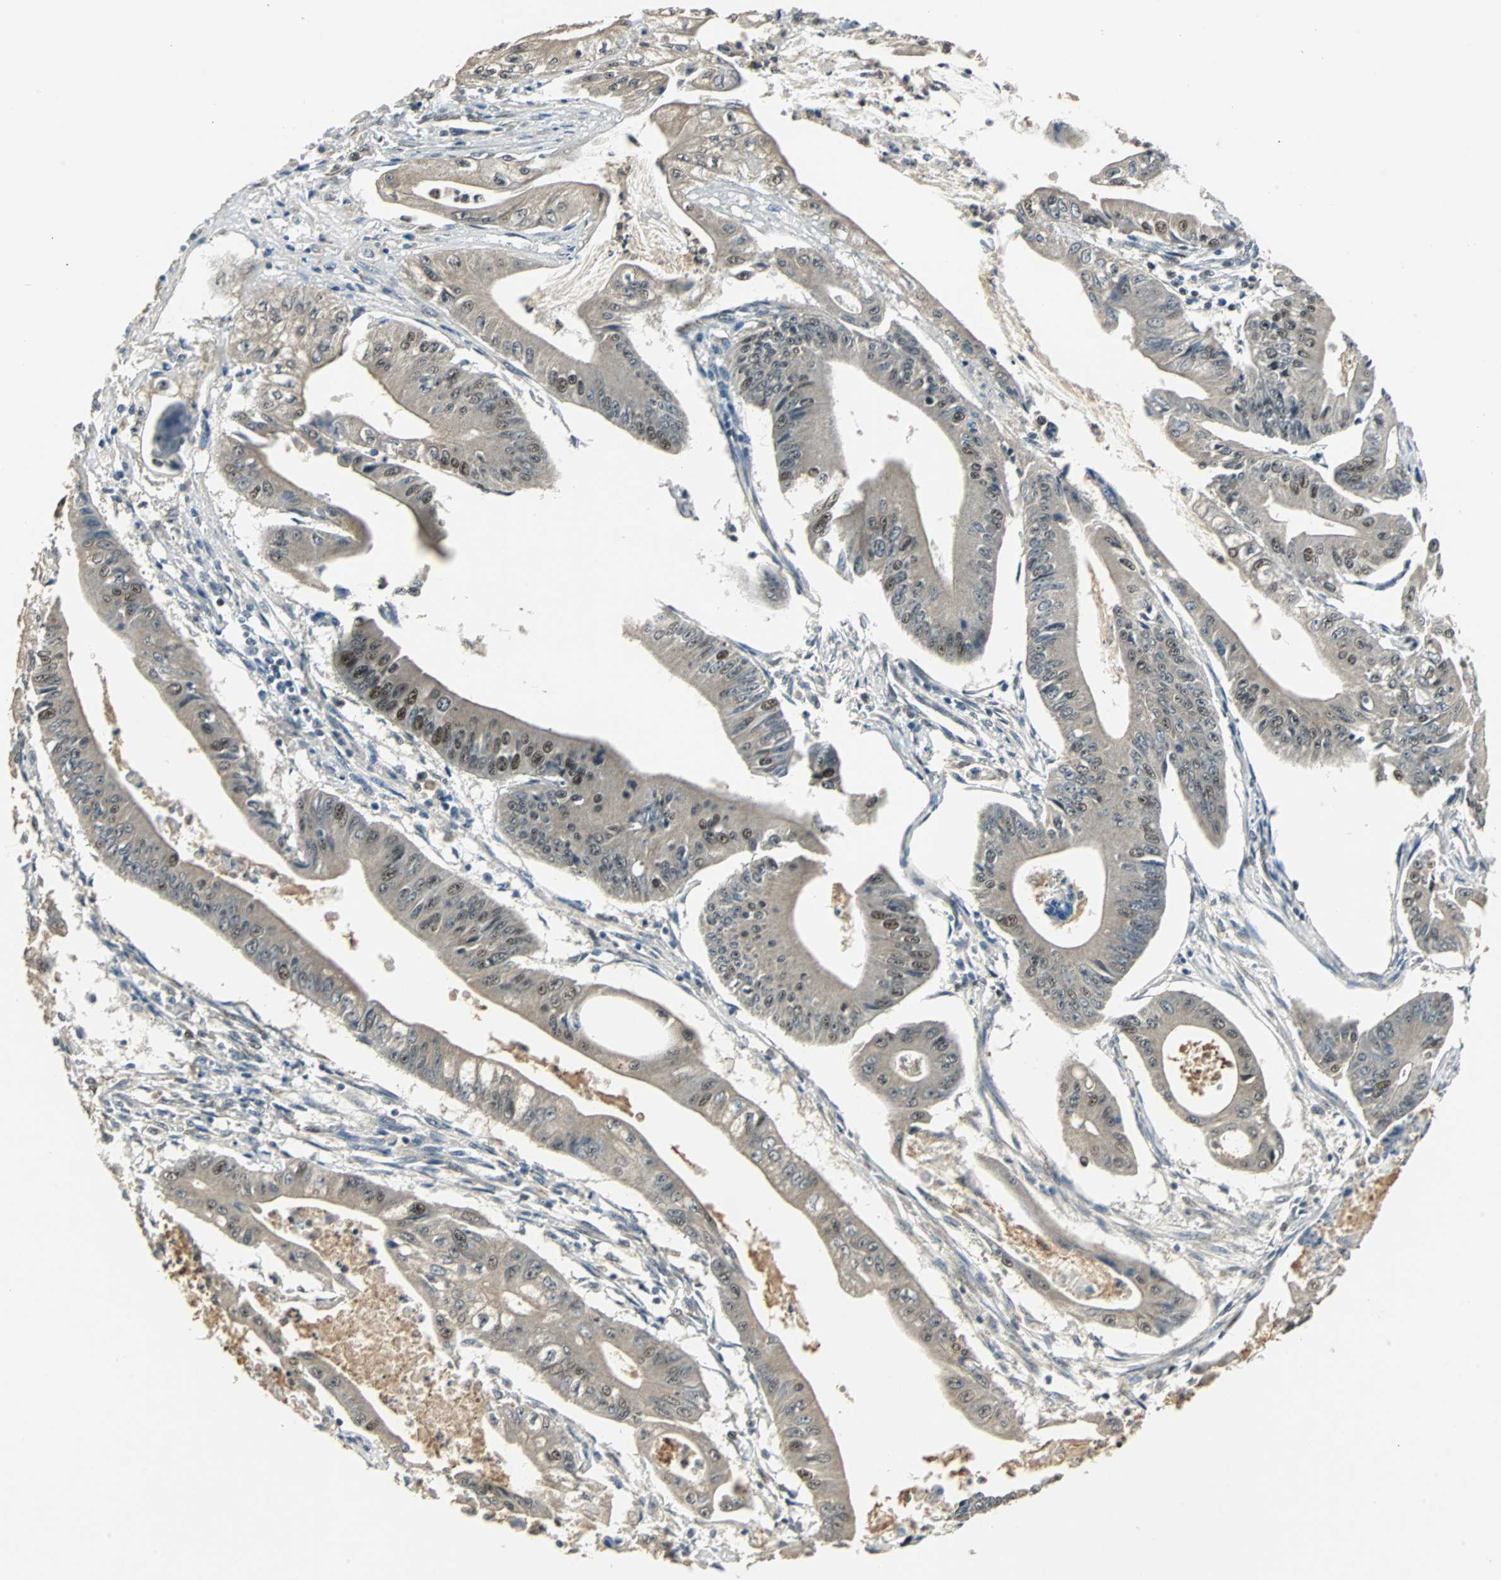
{"staining": {"intensity": "strong", "quantity": "<25%", "location": "nuclear"}, "tissue": "pancreatic cancer", "cell_type": "Tumor cells", "image_type": "cancer", "snomed": [{"axis": "morphology", "description": "Normal tissue, NOS"}, {"axis": "topography", "description": "Lymph node"}], "caption": "Human pancreatic cancer stained with a protein marker shows strong staining in tumor cells.", "gene": "MED4", "patient": {"sex": "male", "age": 62}}